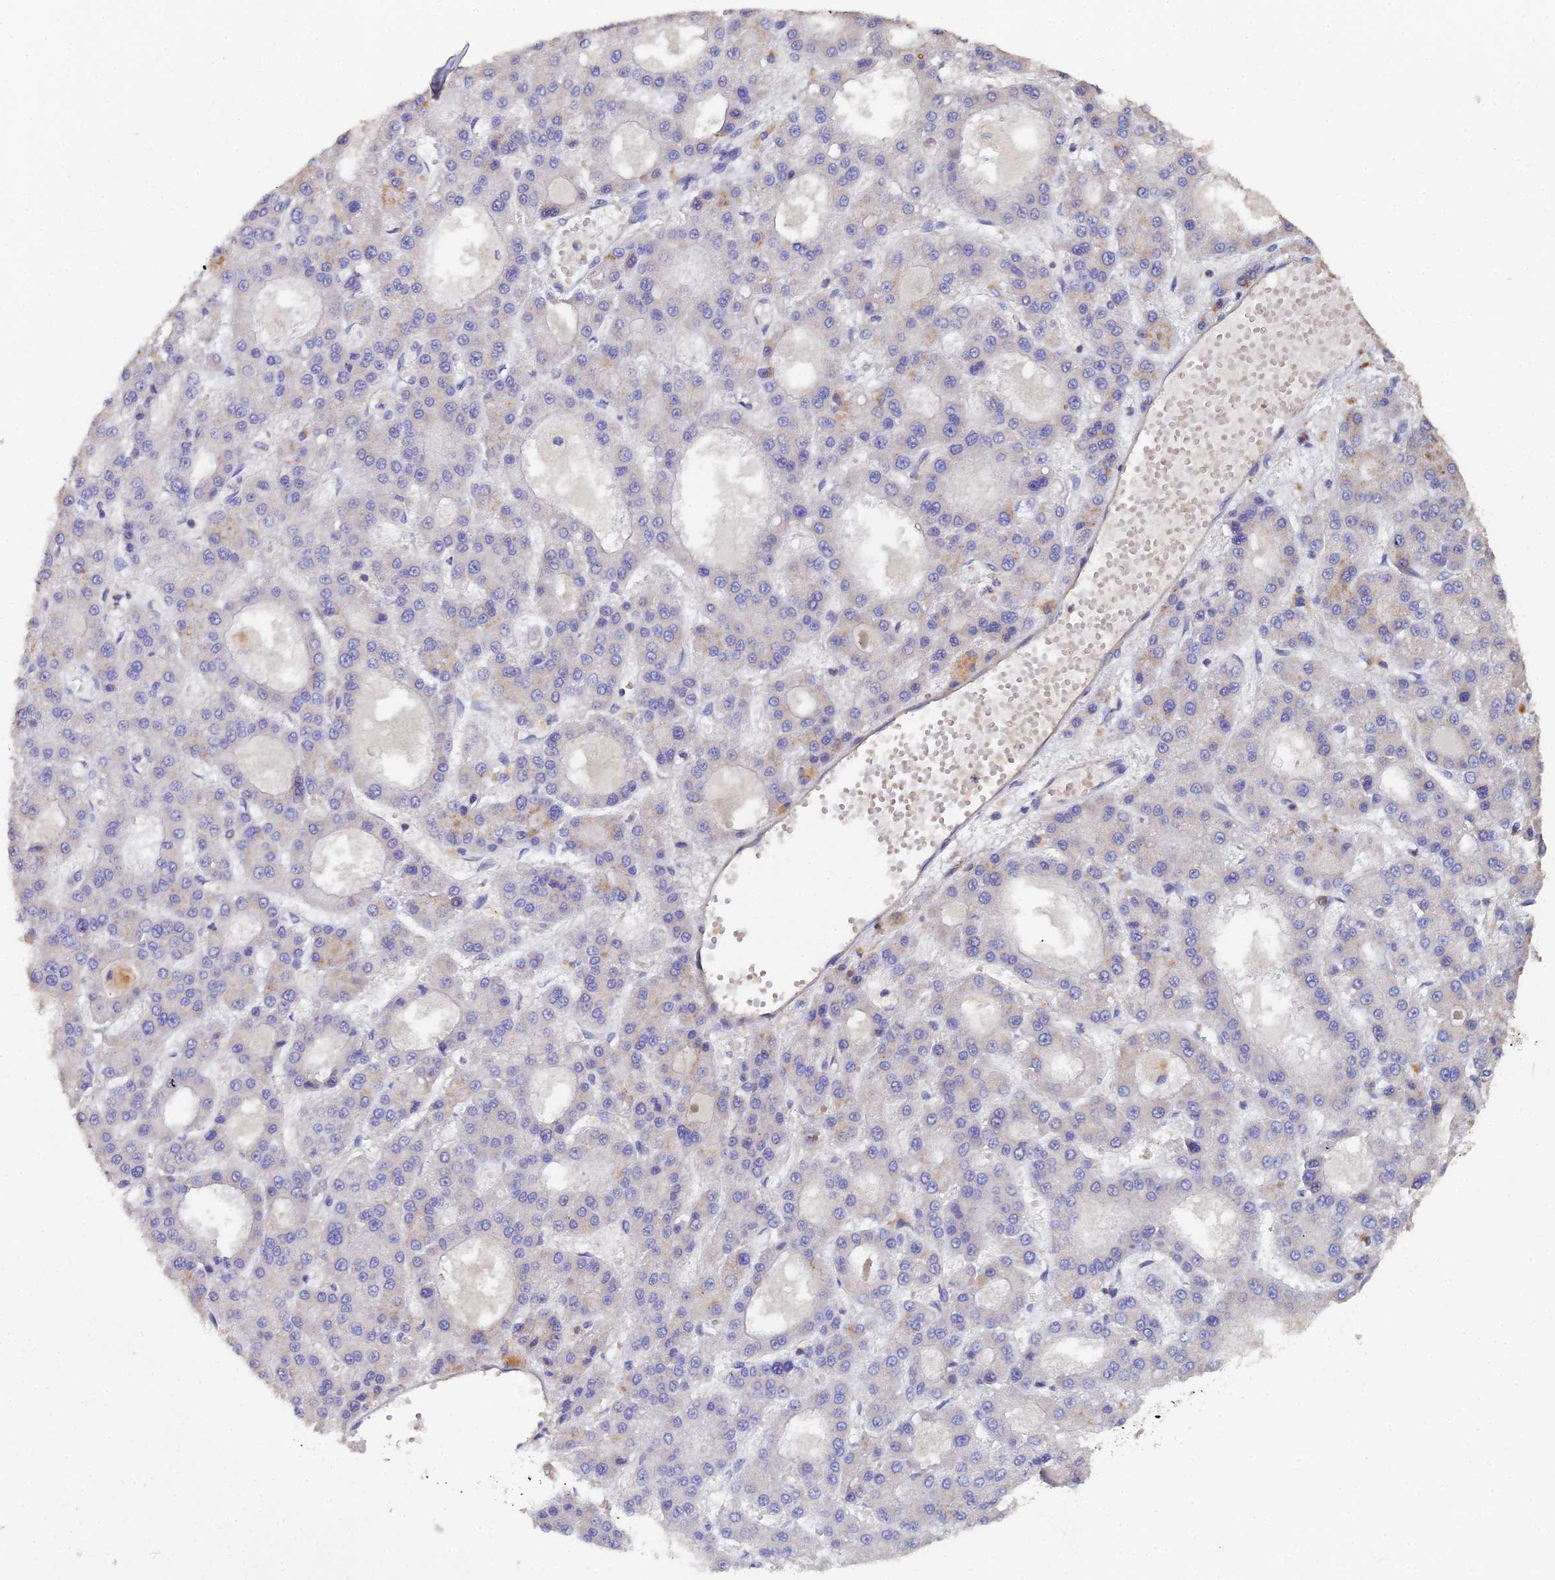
{"staining": {"intensity": "negative", "quantity": "none", "location": "none"}, "tissue": "liver cancer", "cell_type": "Tumor cells", "image_type": "cancer", "snomed": [{"axis": "morphology", "description": "Carcinoma, Hepatocellular, NOS"}, {"axis": "topography", "description": "Liver"}], "caption": "This is a photomicrograph of immunohistochemistry (IHC) staining of liver cancer, which shows no staining in tumor cells. (DAB IHC visualized using brightfield microscopy, high magnification).", "gene": "SPANXN4", "patient": {"sex": "male", "age": 70}}